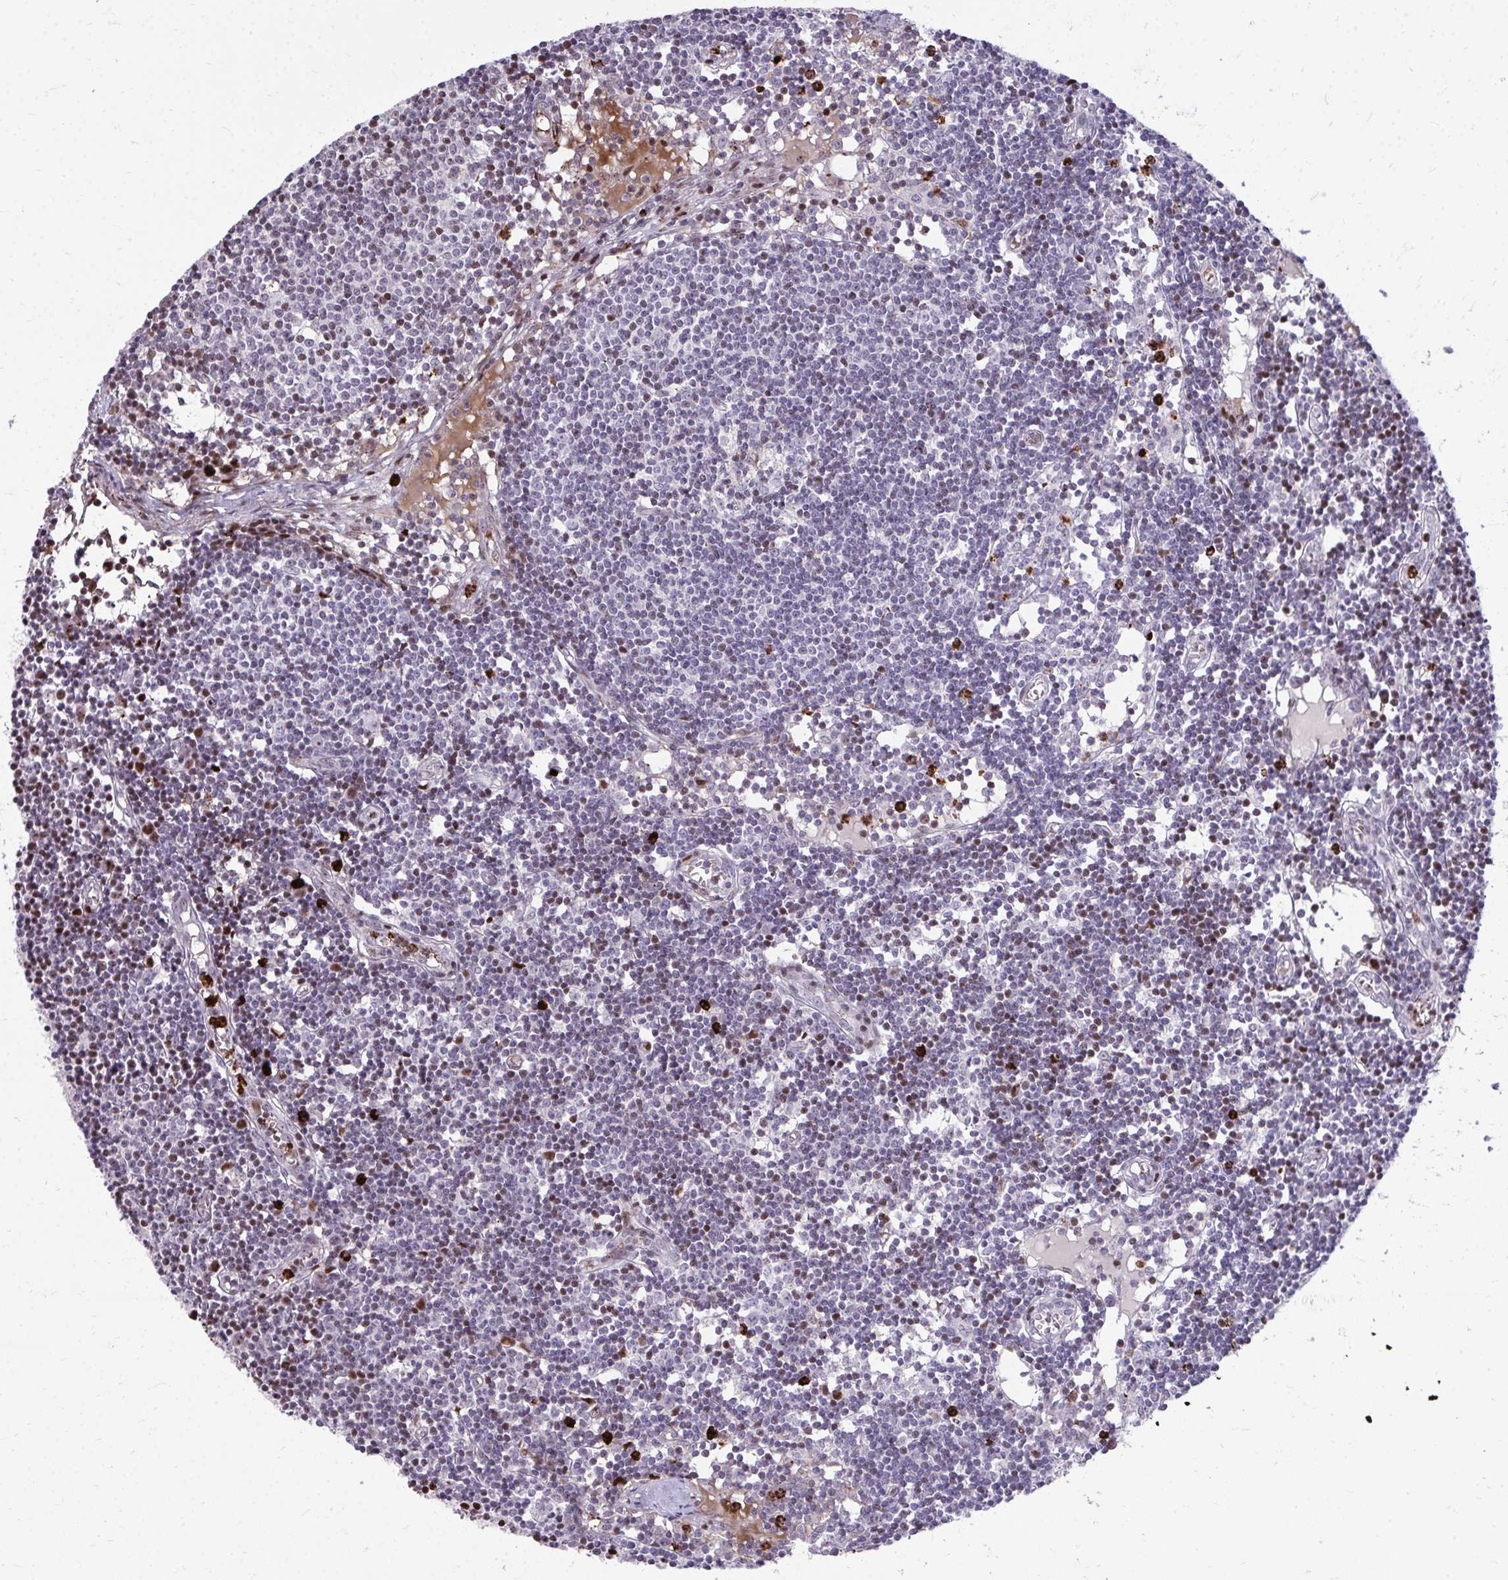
{"staining": {"intensity": "weak", "quantity": "25%-75%", "location": "nuclear"}, "tissue": "lymph node", "cell_type": "Germinal center cells", "image_type": "normal", "snomed": [{"axis": "morphology", "description": "Normal tissue, NOS"}, {"axis": "topography", "description": "Lymph node"}], "caption": "Approximately 25%-75% of germinal center cells in unremarkable lymph node reveal weak nuclear protein staining as visualized by brown immunohistochemical staining.", "gene": "DLX4", "patient": {"sex": "female", "age": 11}}